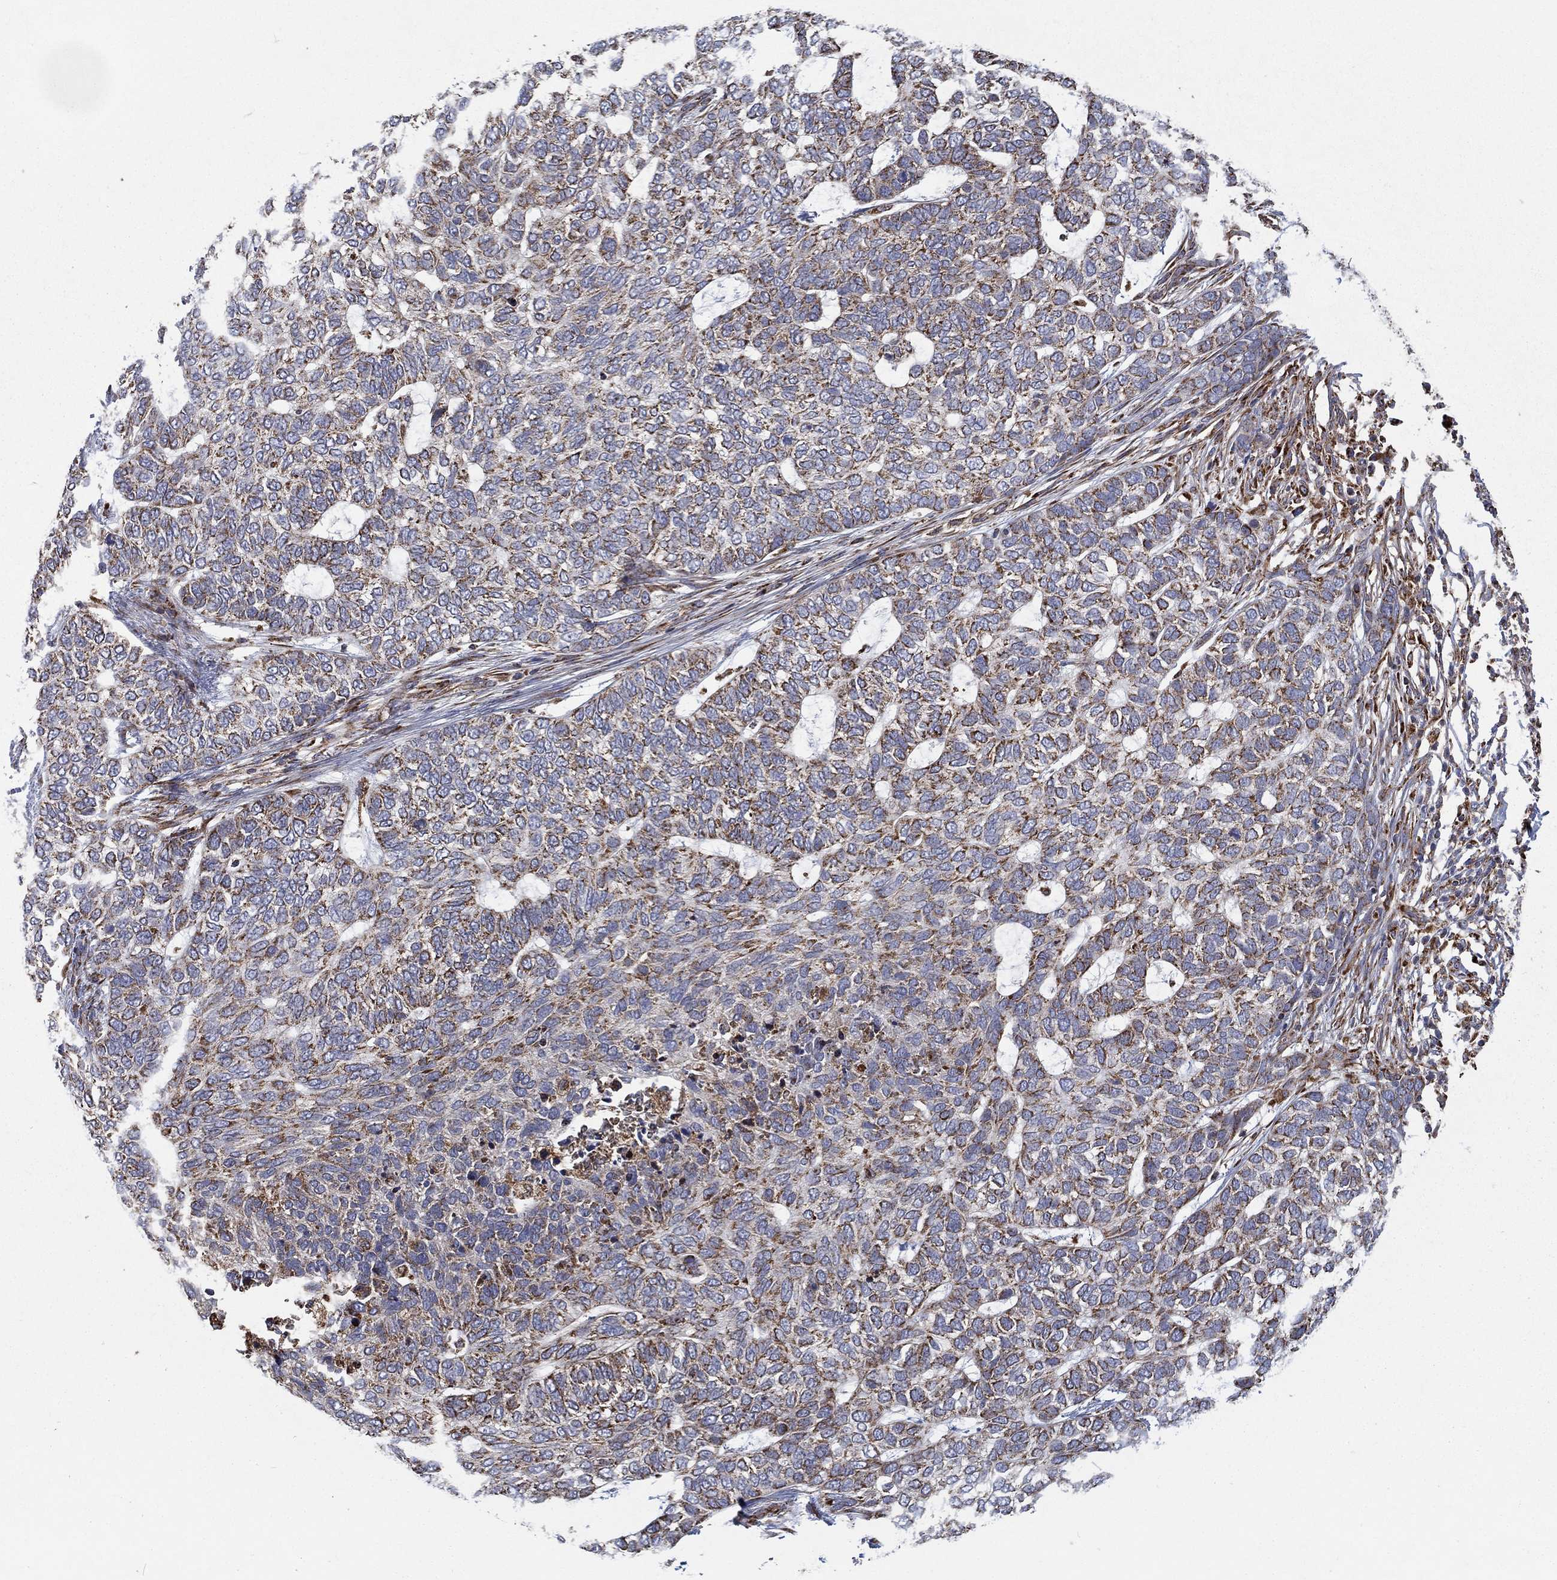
{"staining": {"intensity": "moderate", "quantity": "25%-75%", "location": "cytoplasmic/membranous"}, "tissue": "skin cancer", "cell_type": "Tumor cells", "image_type": "cancer", "snomed": [{"axis": "morphology", "description": "Basal cell carcinoma"}, {"axis": "topography", "description": "Skin"}], "caption": "Tumor cells show moderate cytoplasmic/membranous staining in about 25%-75% of cells in skin cancer (basal cell carcinoma). The staining is performed using DAB (3,3'-diaminobenzidine) brown chromogen to label protein expression. The nuclei are counter-stained blue using hematoxylin.", "gene": "MT-CYB", "patient": {"sex": "female", "age": 65}}